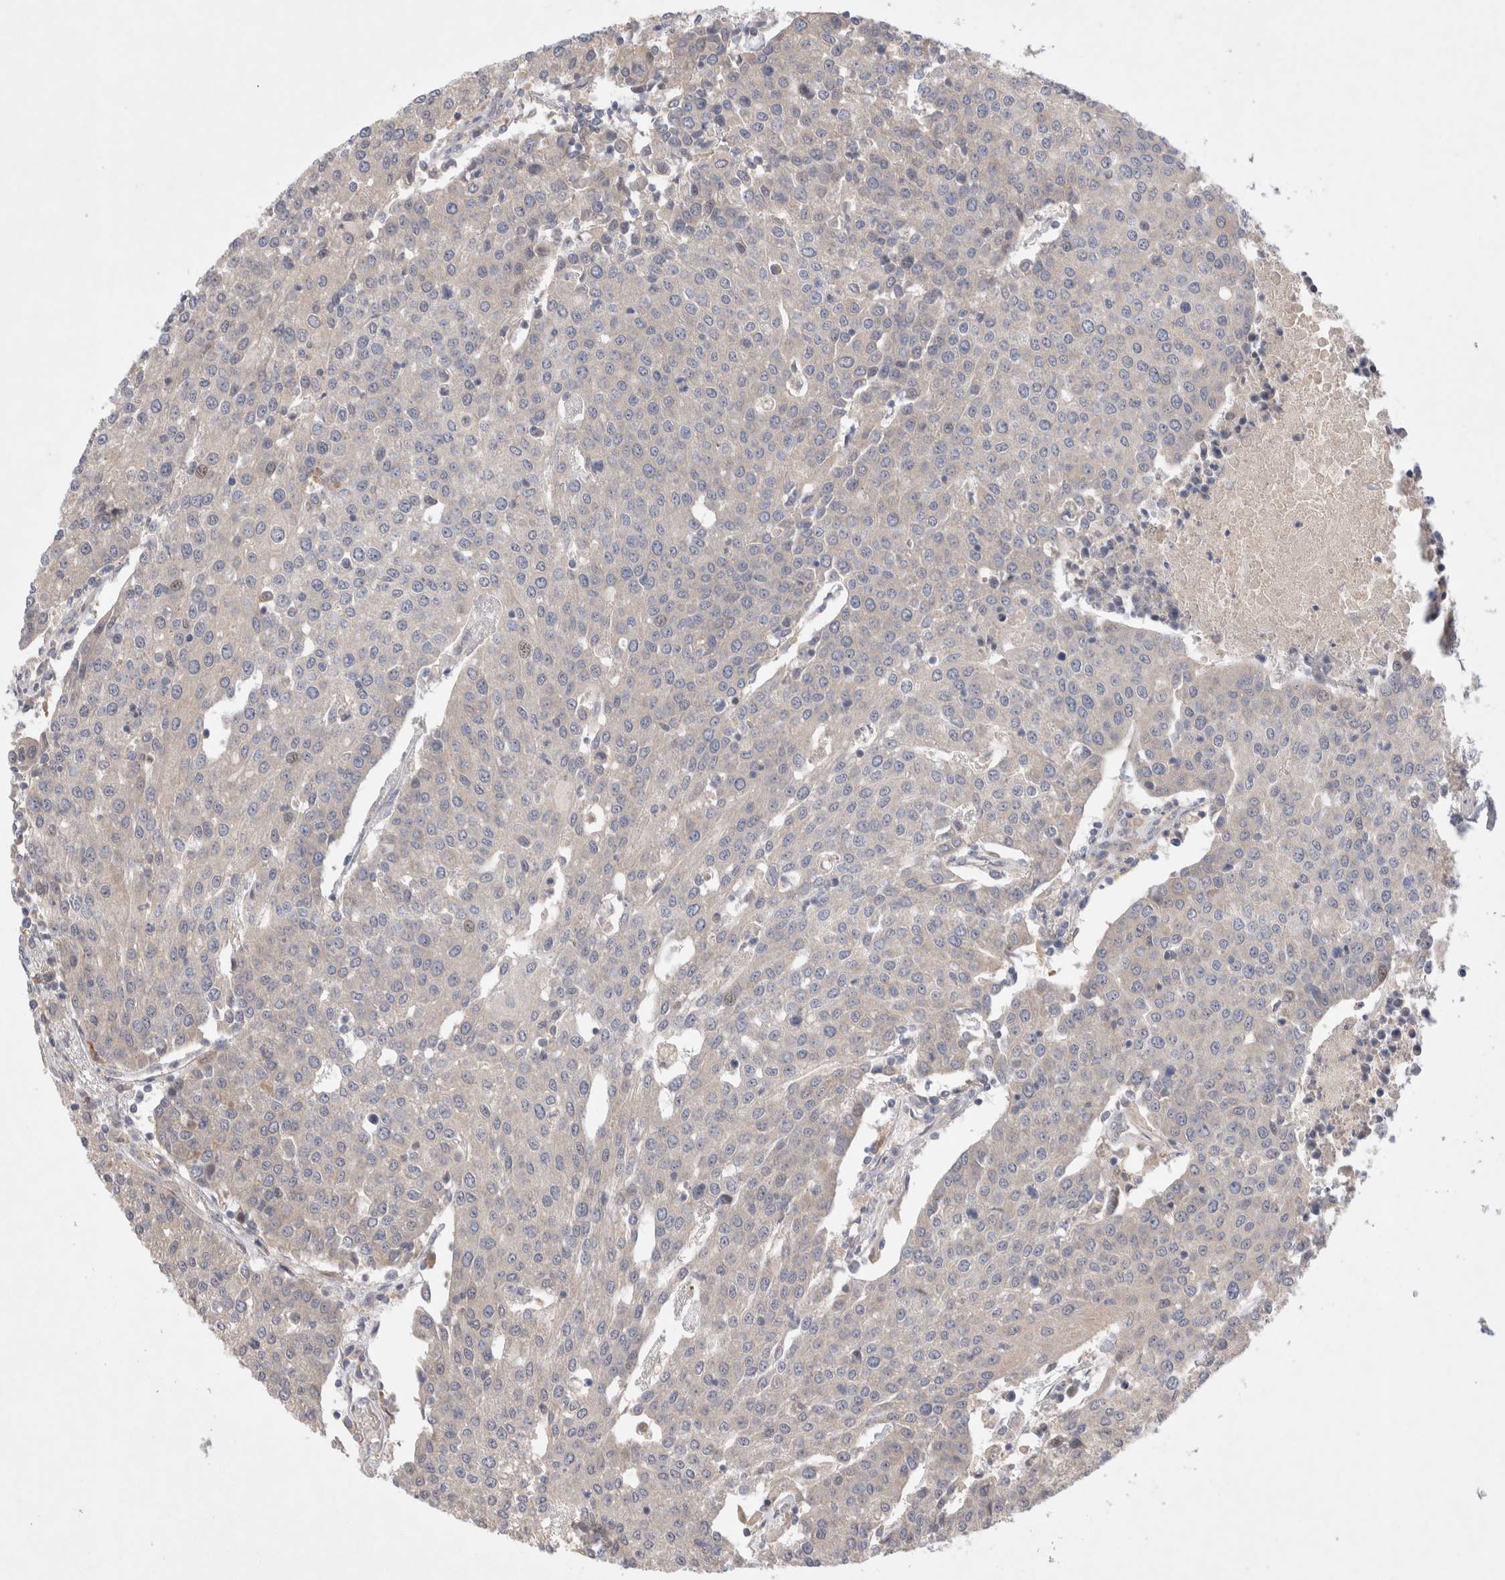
{"staining": {"intensity": "negative", "quantity": "none", "location": "none"}, "tissue": "urothelial cancer", "cell_type": "Tumor cells", "image_type": "cancer", "snomed": [{"axis": "morphology", "description": "Urothelial carcinoma, High grade"}, {"axis": "topography", "description": "Urinary bladder"}], "caption": "Tumor cells are negative for protein expression in human urothelial carcinoma (high-grade). (DAB (3,3'-diaminobenzidine) IHC visualized using brightfield microscopy, high magnification).", "gene": "HTT", "patient": {"sex": "female", "age": 85}}